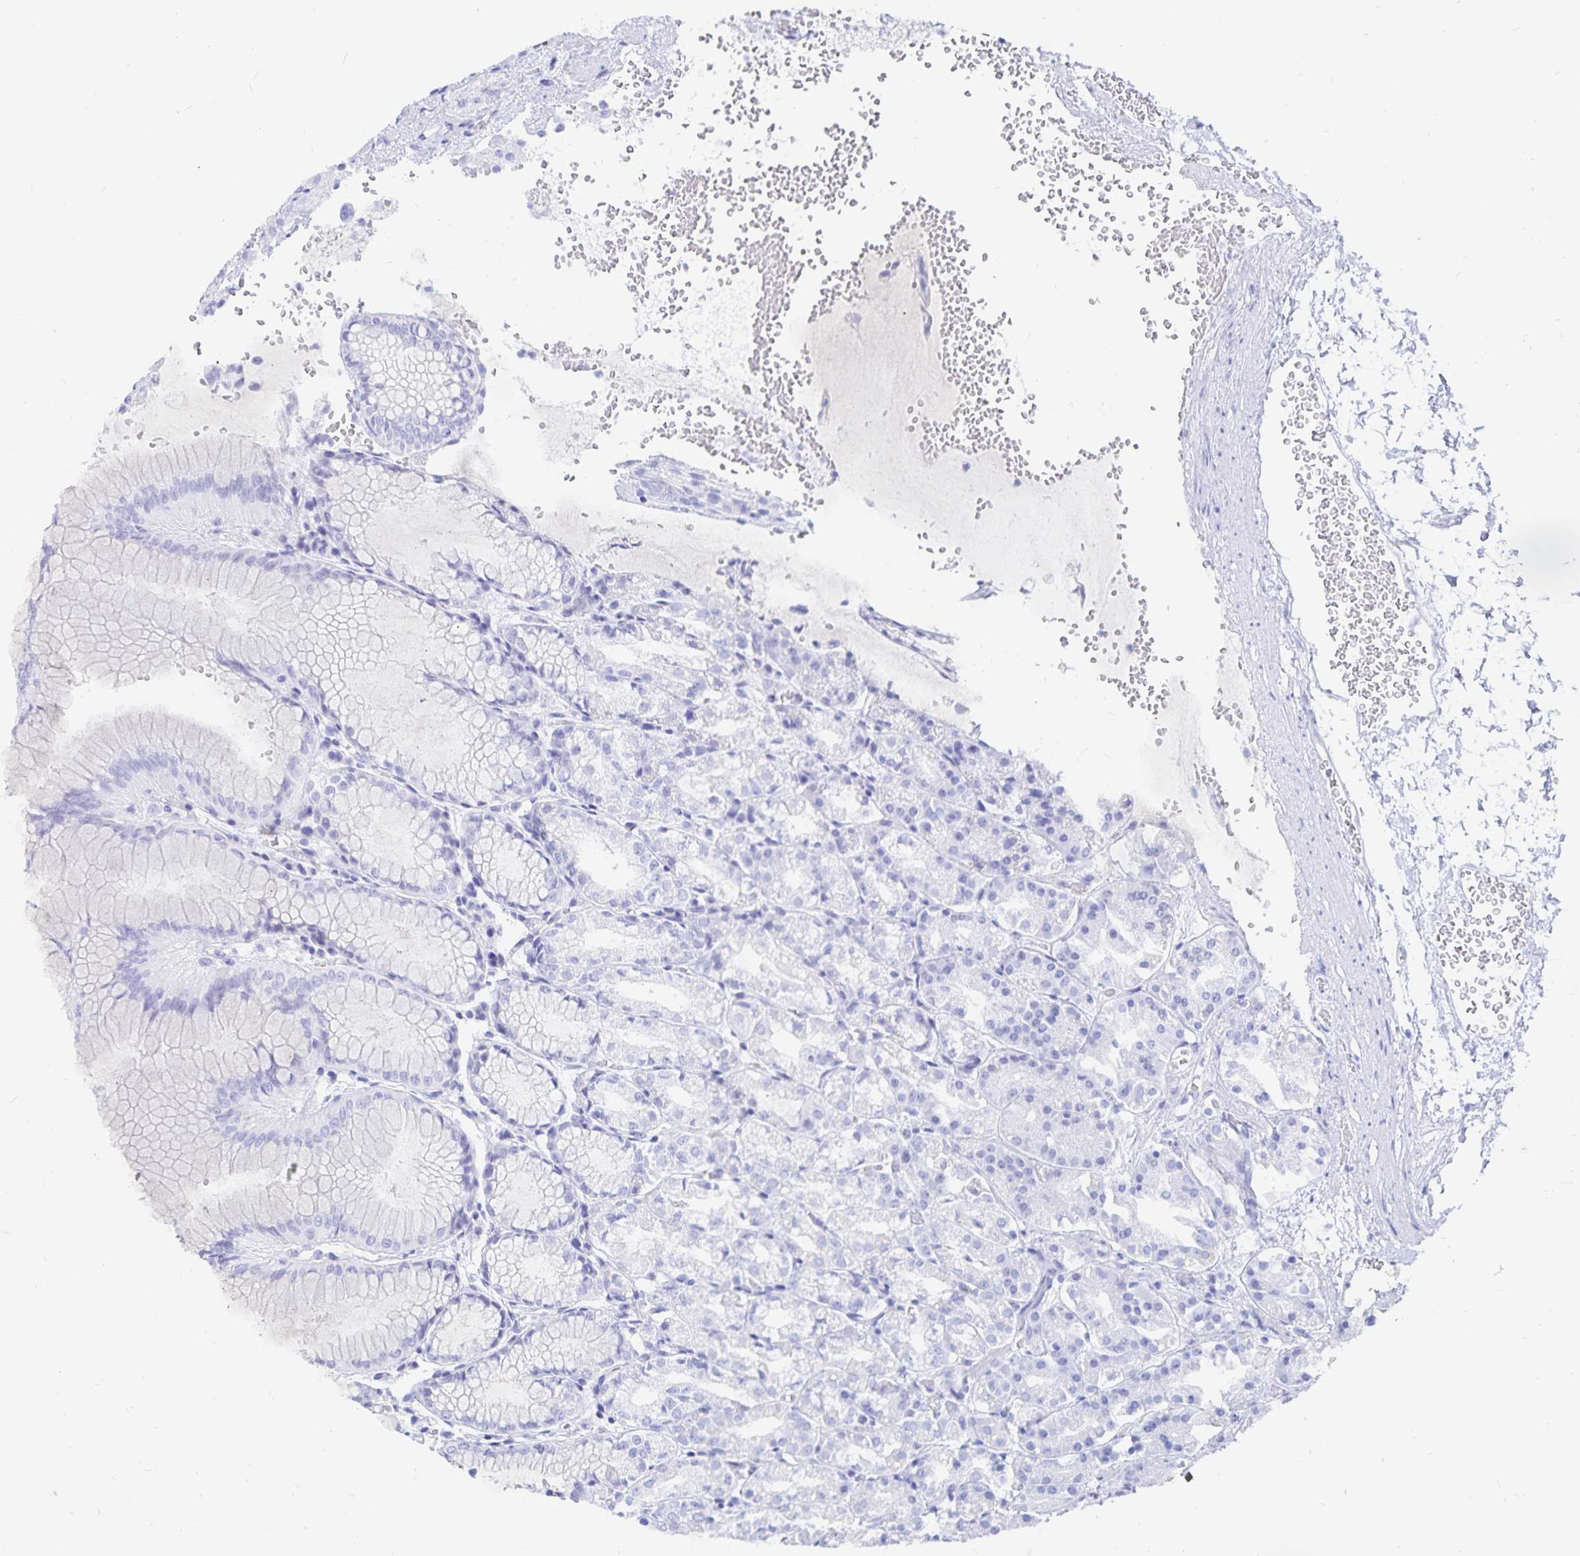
{"staining": {"intensity": "negative", "quantity": "none", "location": "none"}, "tissue": "stomach", "cell_type": "Glandular cells", "image_type": "normal", "snomed": [{"axis": "morphology", "description": "Normal tissue, NOS"}, {"axis": "topography", "description": "Stomach"}], "caption": "High magnification brightfield microscopy of normal stomach stained with DAB (brown) and counterstained with hematoxylin (blue): glandular cells show no significant expression.", "gene": "INSL5", "patient": {"sex": "female", "age": 57}}